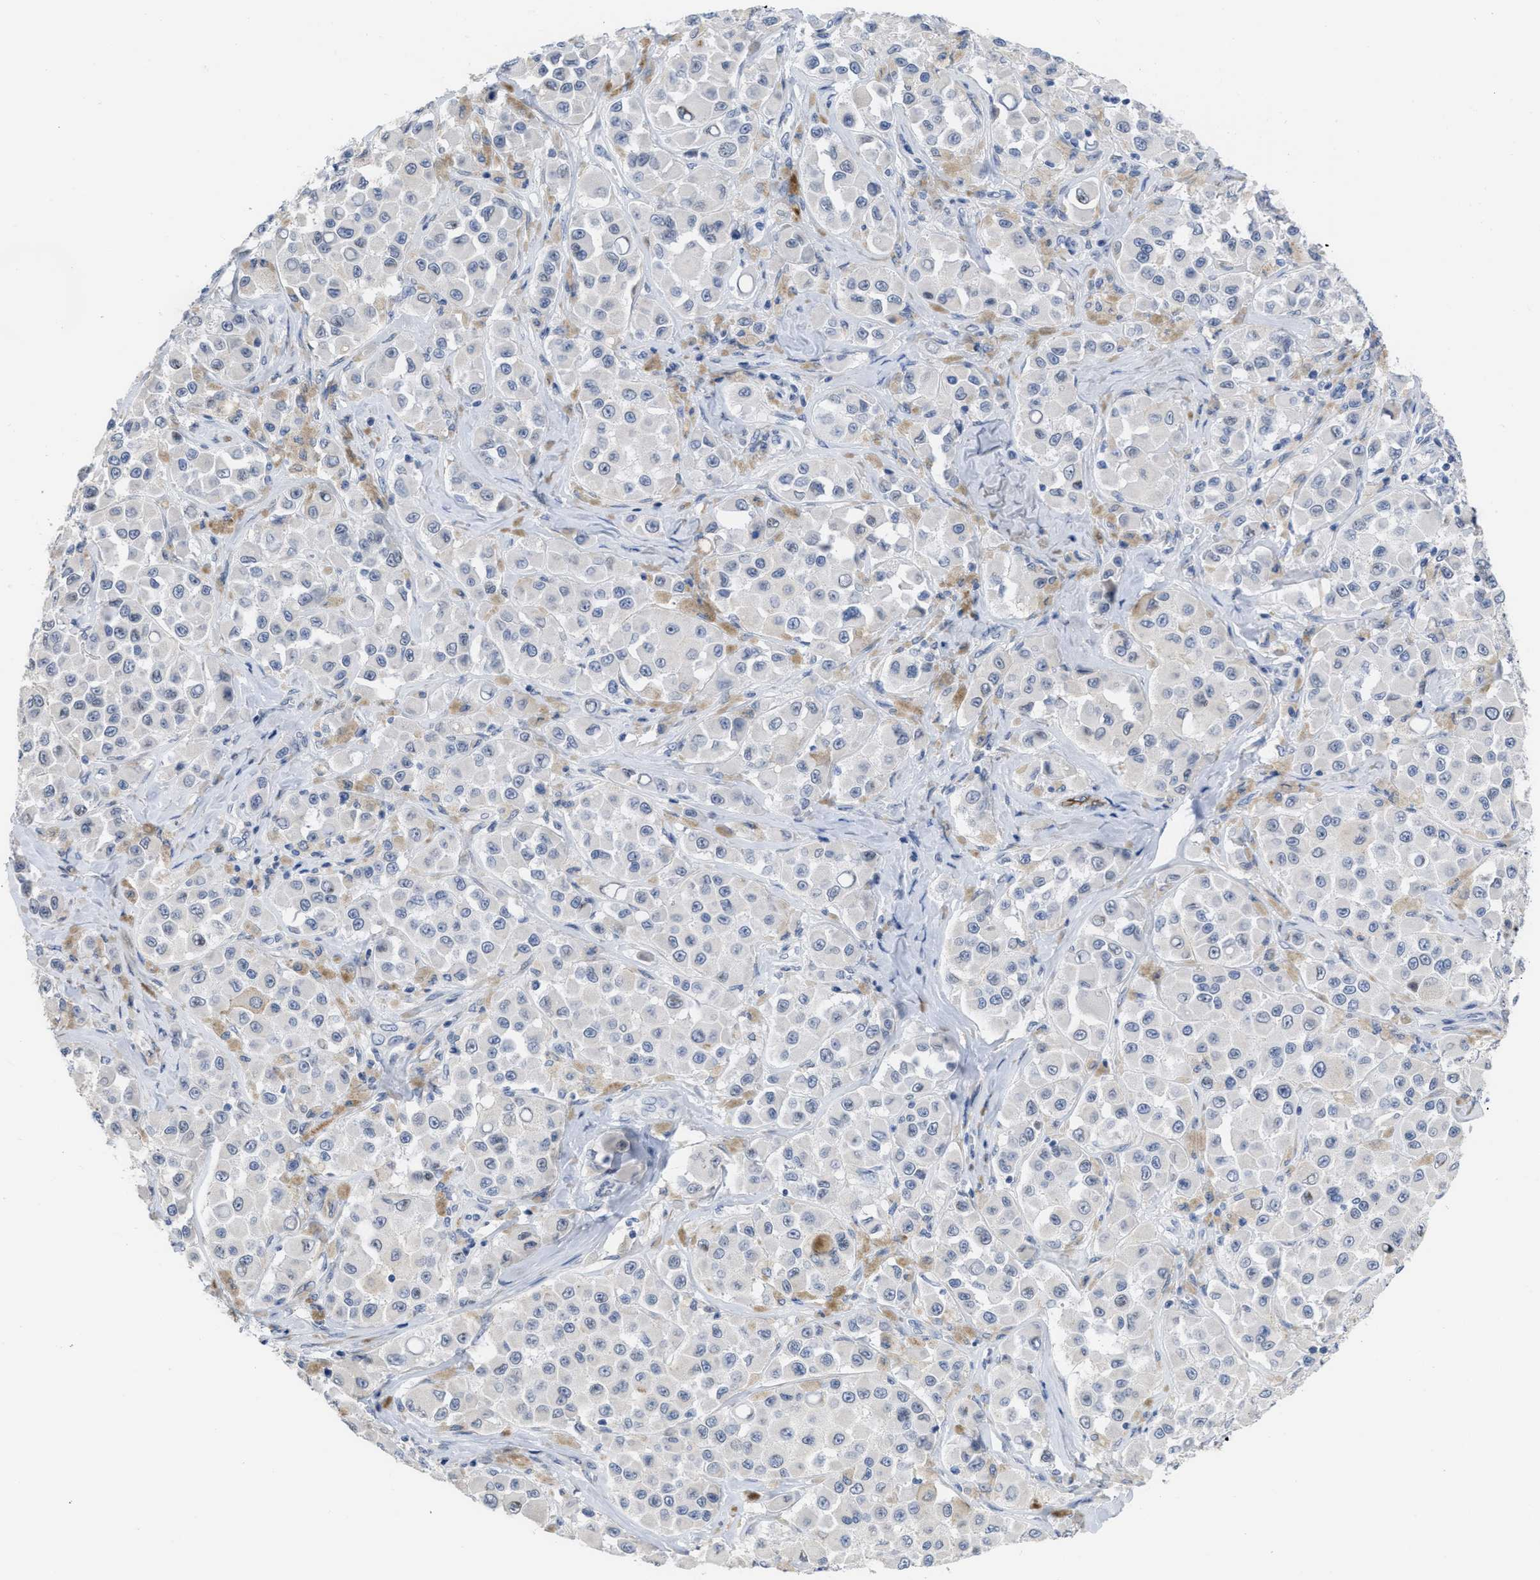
{"staining": {"intensity": "negative", "quantity": "none", "location": "none"}, "tissue": "melanoma", "cell_type": "Tumor cells", "image_type": "cancer", "snomed": [{"axis": "morphology", "description": "Malignant melanoma, NOS"}, {"axis": "topography", "description": "Skin"}], "caption": "Immunohistochemistry histopathology image of neoplastic tissue: human melanoma stained with DAB (3,3'-diaminobenzidine) displays no significant protein staining in tumor cells.", "gene": "ACKR1", "patient": {"sex": "male", "age": 84}}